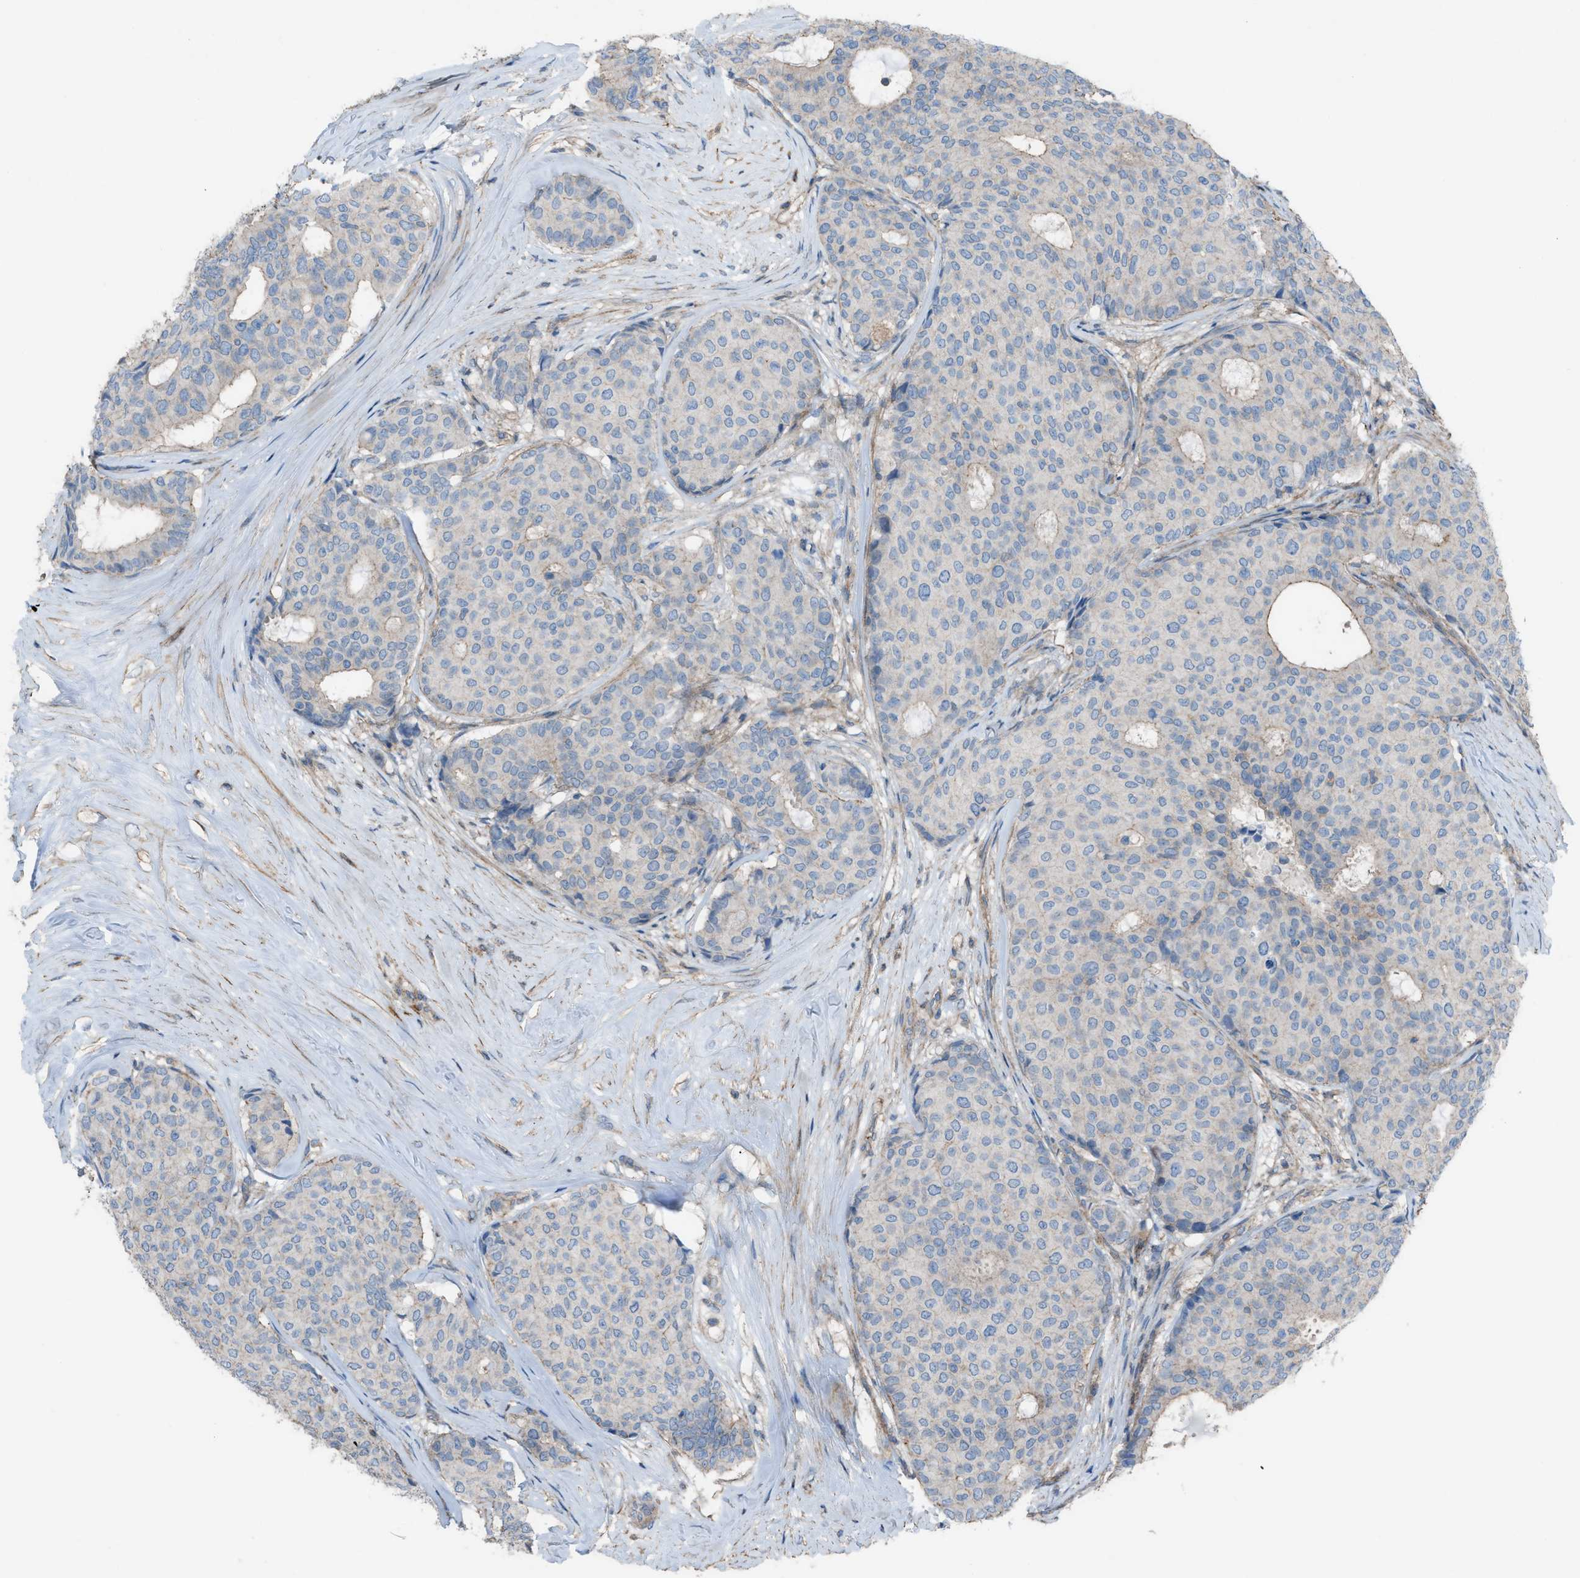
{"staining": {"intensity": "negative", "quantity": "none", "location": "none"}, "tissue": "breast cancer", "cell_type": "Tumor cells", "image_type": "cancer", "snomed": [{"axis": "morphology", "description": "Duct carcinoma"}, {"axis": "topography", "description": "Breast"}], "caption": "Tumor cells are negative for brown protein staining in invasive ductal carcinoma (breast).", "gene": "NCK2", "patient": {"sex": "female", "age": 75}}